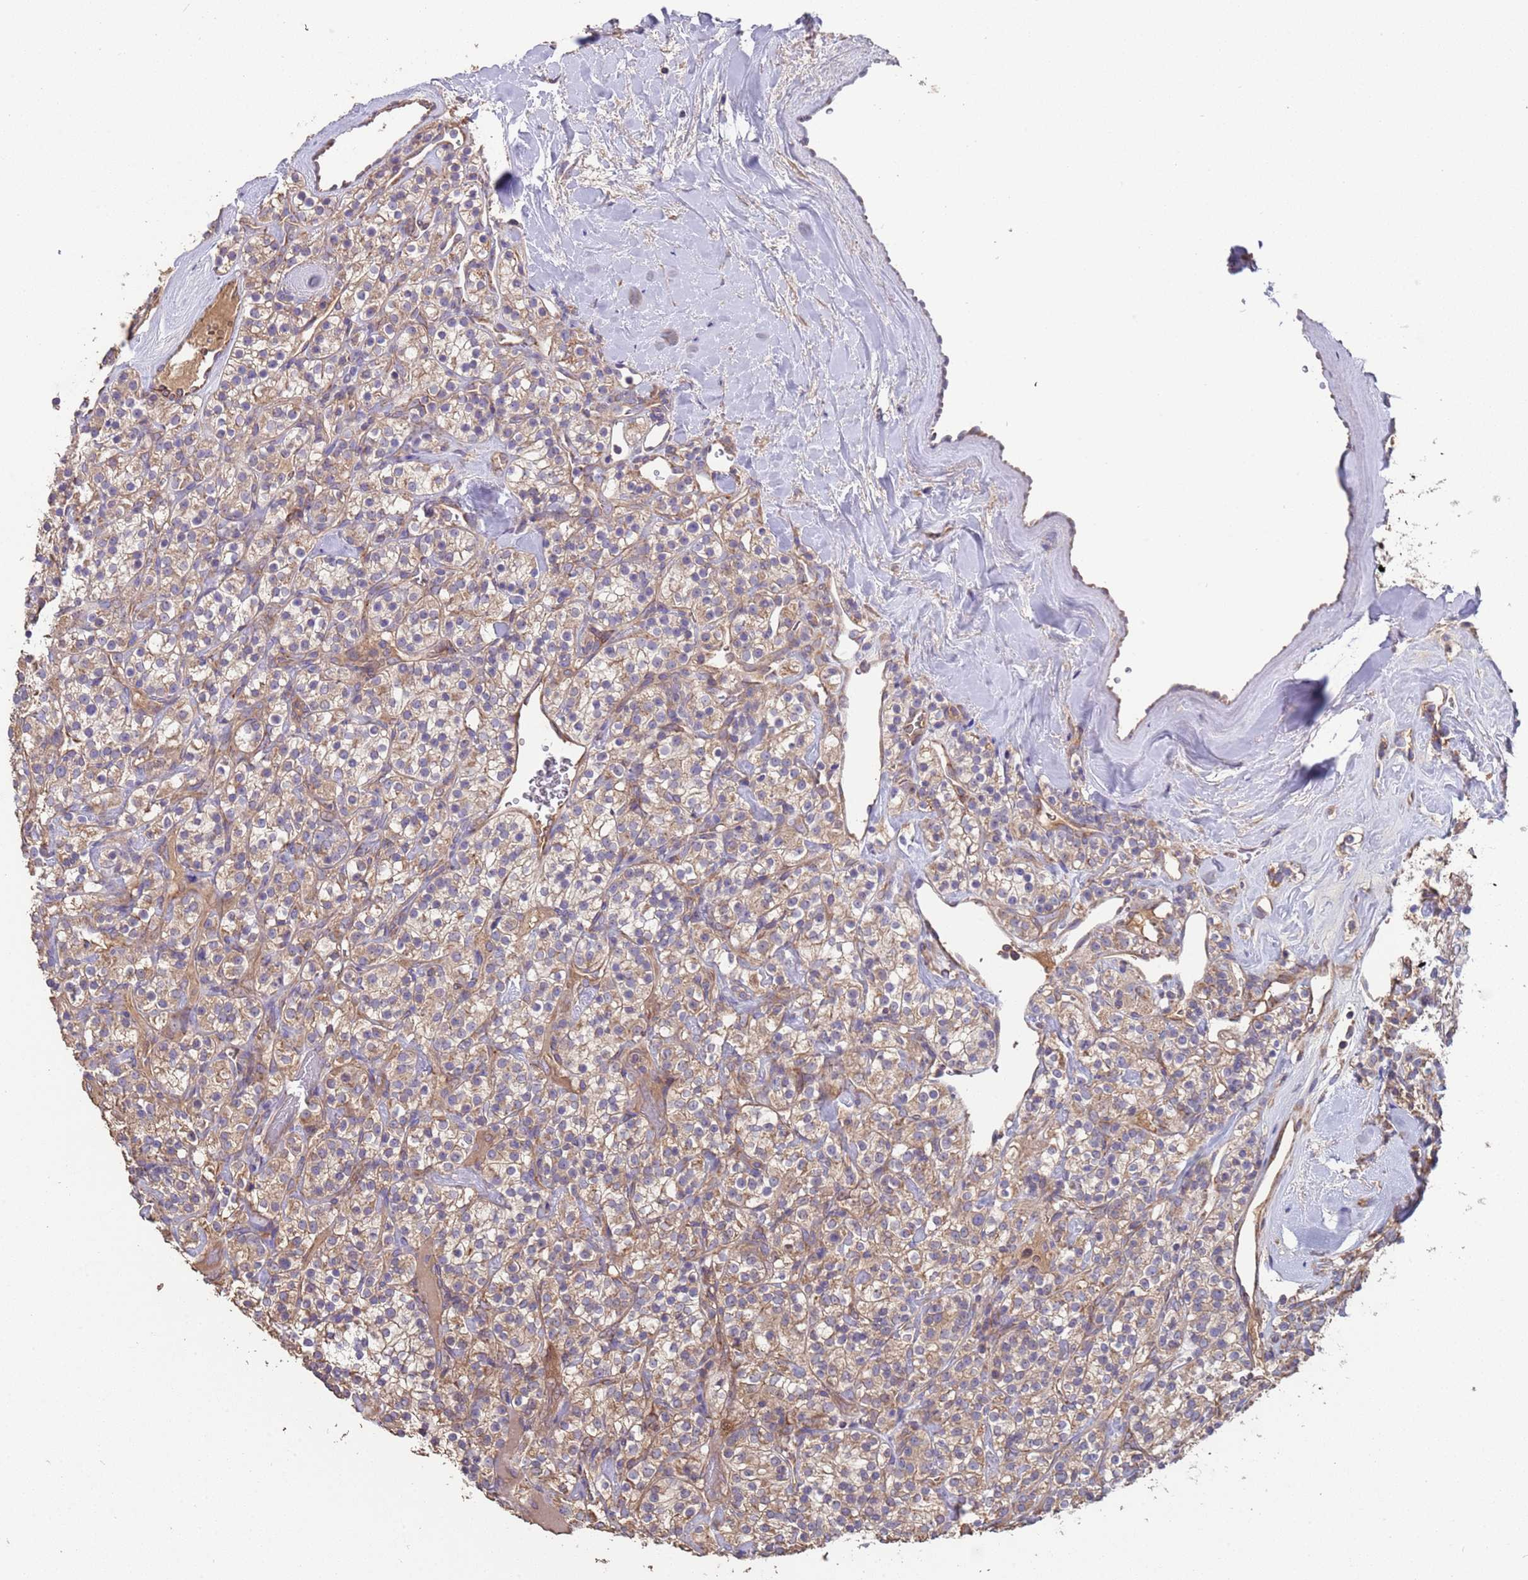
{"staining": {"intensity": "moderate", "quantity": ">75%", "location": "cytoplasmic/membranous"}, "tissue": "renal cancer", "cell_type": "Tumor cells", "image_type": "cancer", "snomed": [{"axis": "morphology", "description": "Adenocarcinoma, NOS"}, {"axis": "topography", "description": "Kidney"}], "caption": "Immunohistochemistry photomicrograph of neoplastic tissue: human renal cancer (adenocarcinoma) stained using IHC reveals medium levels of moderate protein expression localized specifically in the cytoplasmic/membranous of tumor cells, appearing as a cytoplasmic/membranous brown color.", "gene": "EEF1AKMT1", "patient": {"sex": "male", "age": 77}}